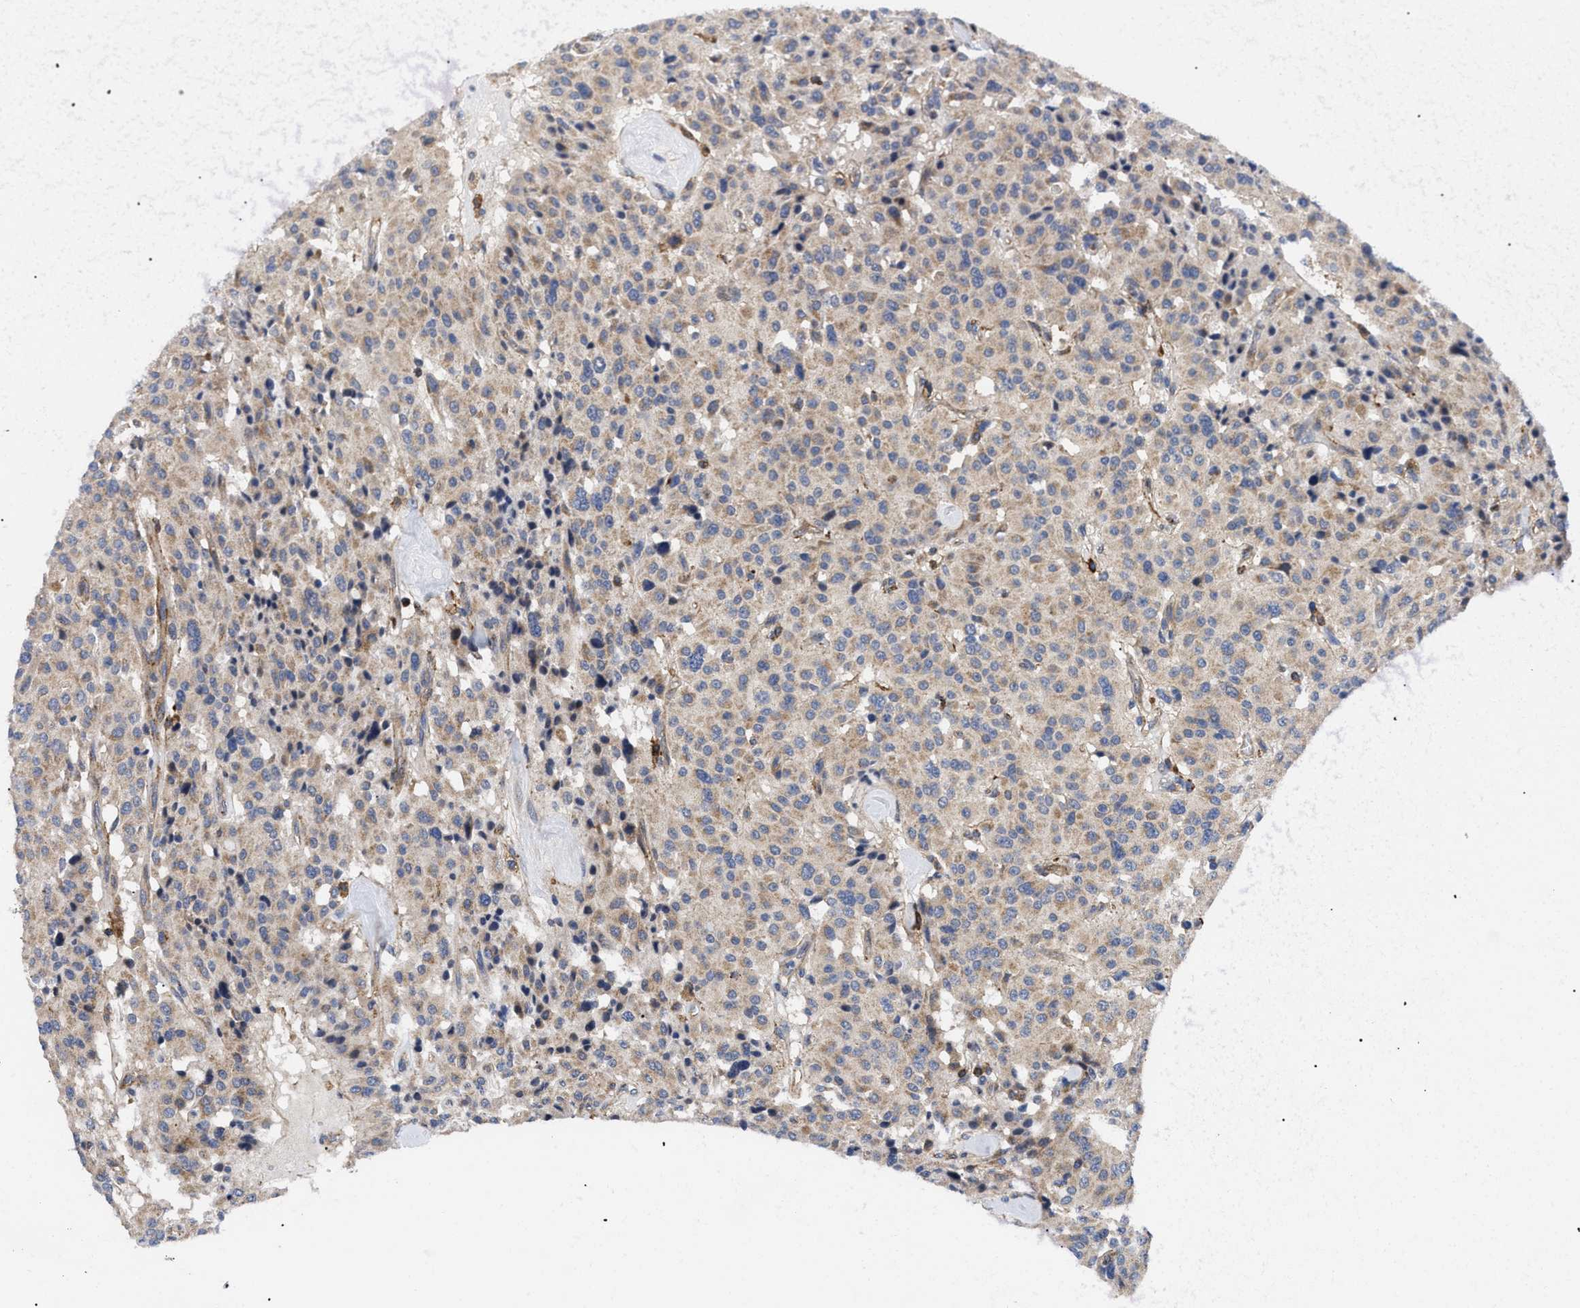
{"staining": {"intensity": "weak", "quantity": ">75%", "location": "cytoplasmic/membranous"}, "tissue": "carcinoid", "cell_type": "Tumor cells", "image_type": "cancer", "snomed": [{"axis": "morphology", "description": "Carcinoid, malignant, NOS"}, {"axis": "topography", "description": "Lung"}], "caption": "Immunohistochemical staining of human carcinoid shows low levels of weak cytoplasmic/membranous staining in approximately >75% of tumor cells.", "gene": "SPAST", "patient": {"sex": "male", "age": 30}}